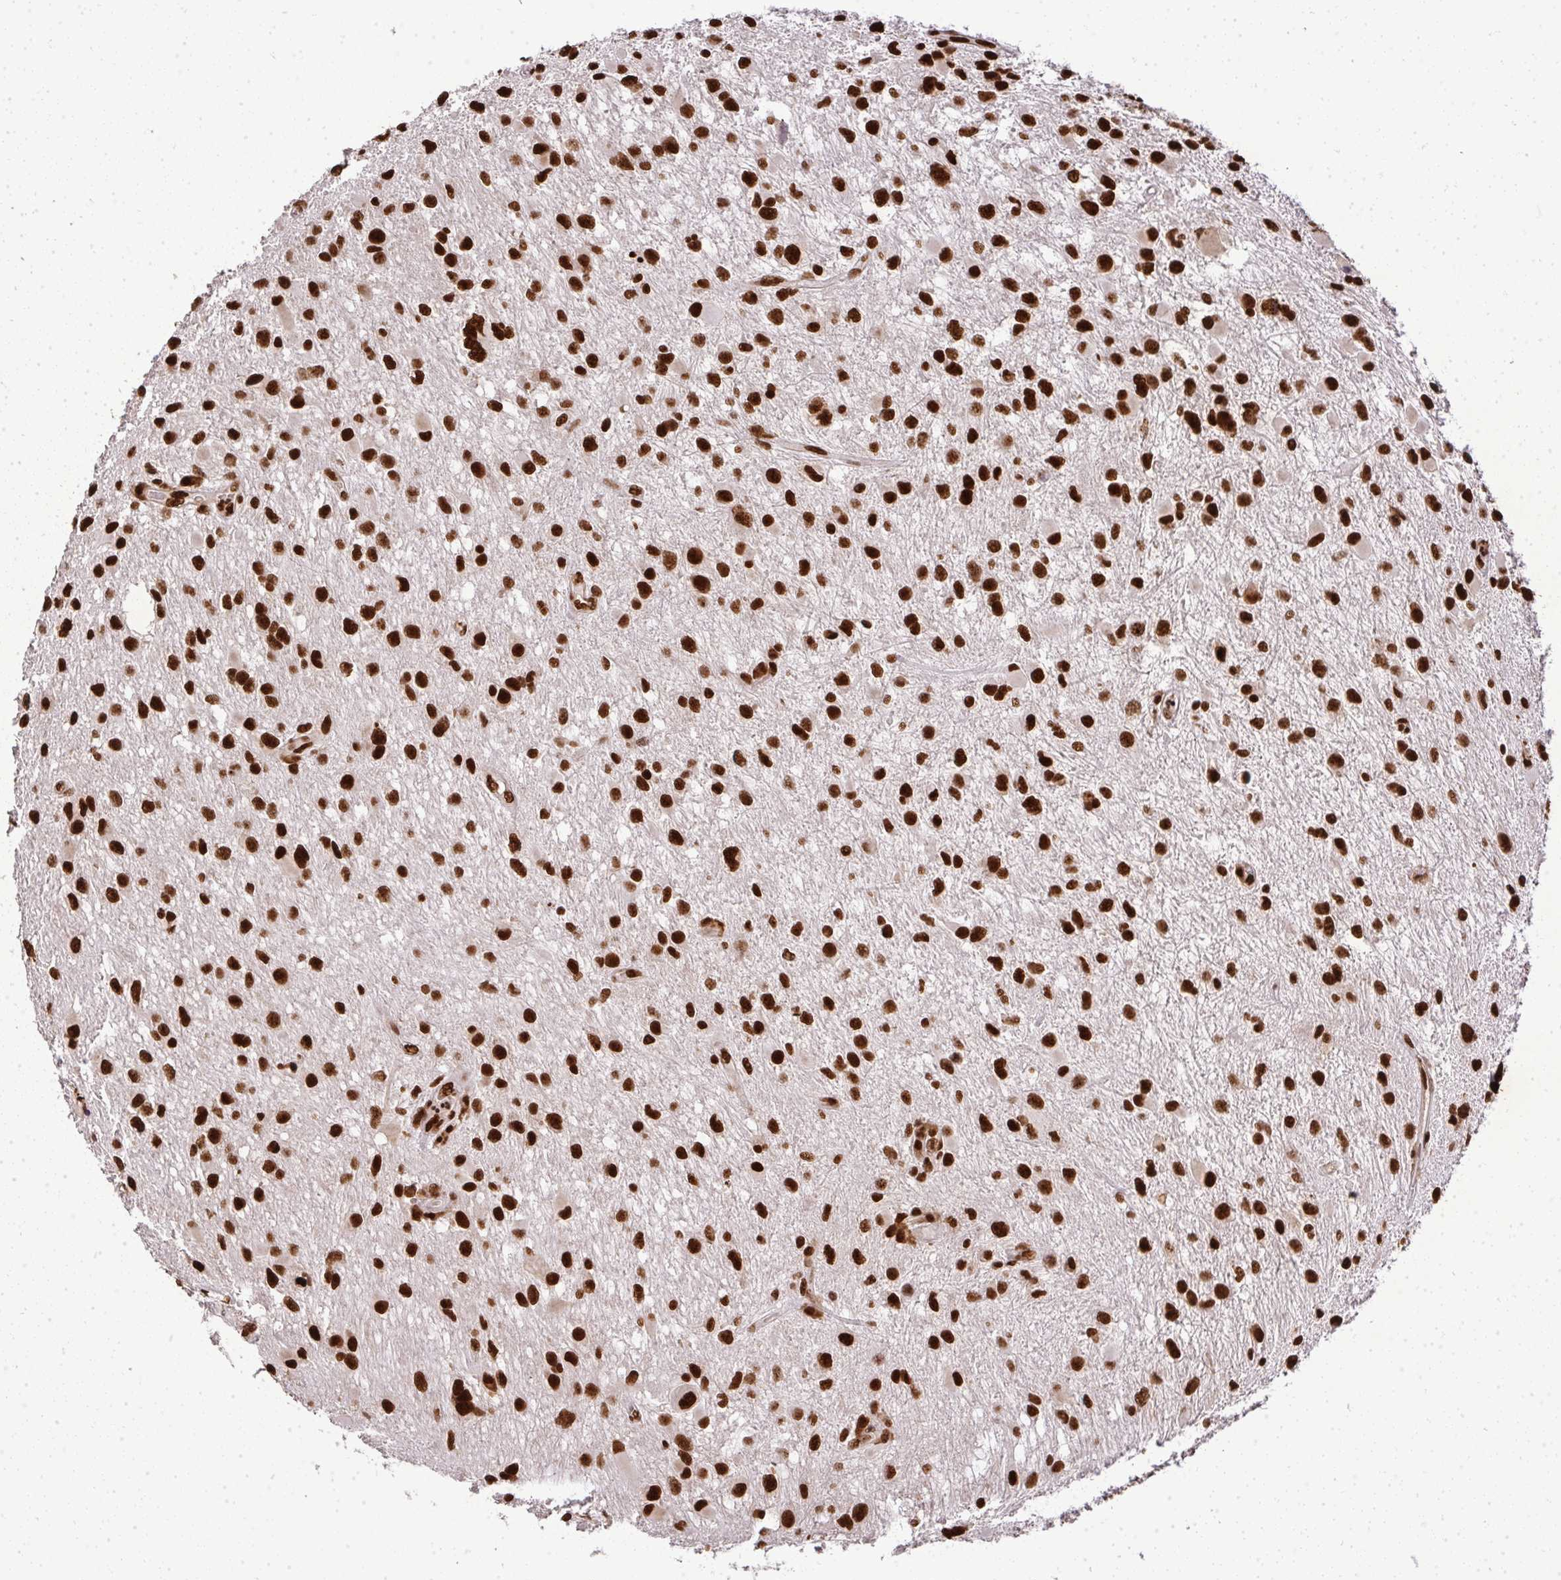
{"staining": {"intensity": "strong", "quantity": ">75%", "location": "nuclear"}, "tissue": "glioma", "cell_type": "Tumor cells", "image_type": "cancer", "snomed": [{"axis": "morphology", "description": "Glioma, malignant, Low grade"}, {"axis": "topography", "description": "Brain"}], "caption": "IHC of low-grade glioma (malignant) exhibits high levels of strong nuclear staining in approximately >75% of tumor cells.", "gene": "U2AF1", "patient": {"sex": "female", "age": 32}}